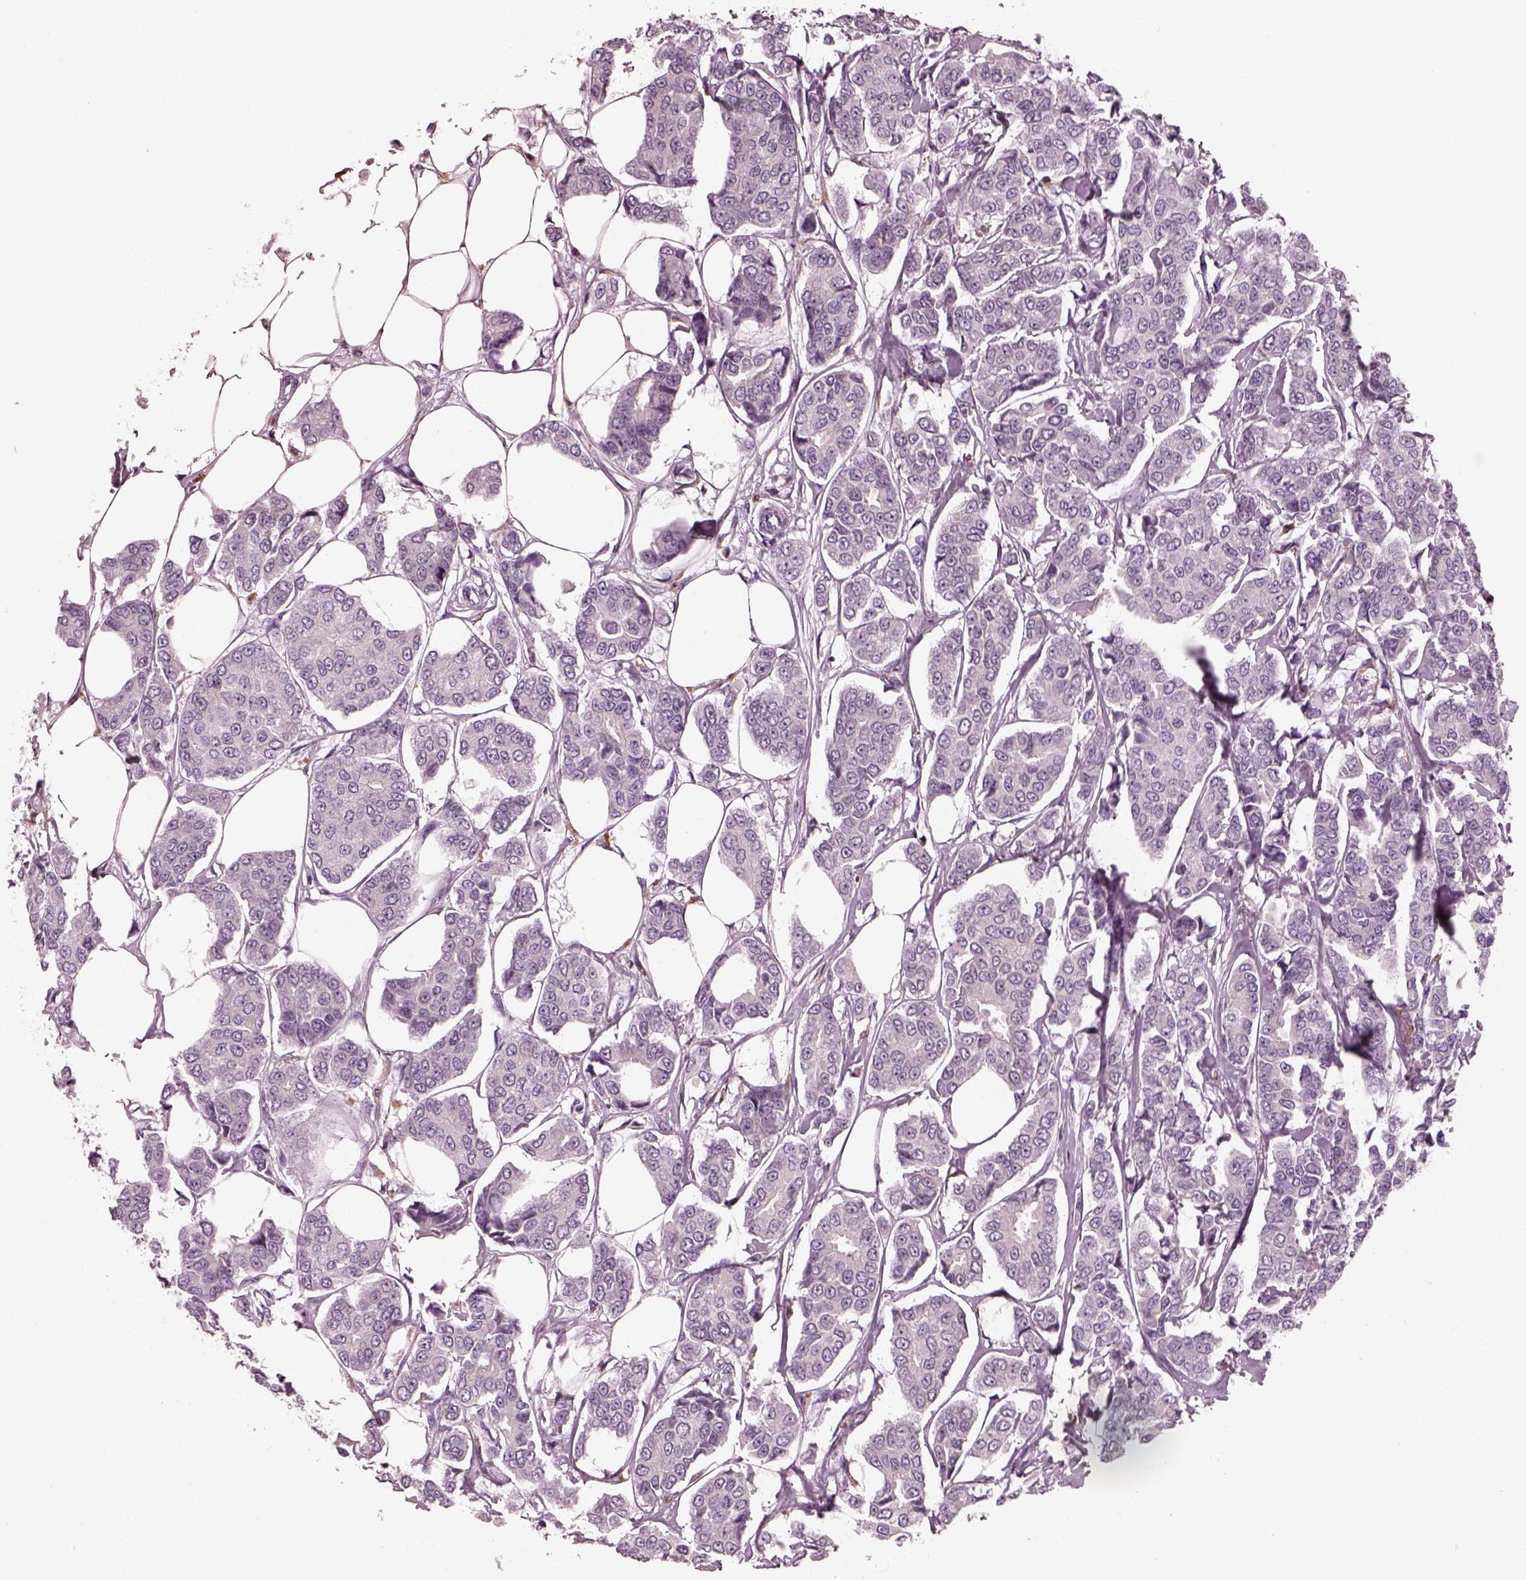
{"staining": {"intensity": "negative", "quantity": "none", "location": "none"}, "tissue": "breast cancer", "cell_type": "Tumor cells", "image_type": "cancer", "snomed": [{"axis": "morphology", "description": "Duct carcinoma"}, {"axis": "topography", "description": "Breast"}], "caption": "There is no significant expression in tumor cells of breast cancer (infiltrating ductal carcinoma). Nuclei are stained in blue.", "gene": "SLAMF8", "patient": {"sex": "female", "age": 94}}